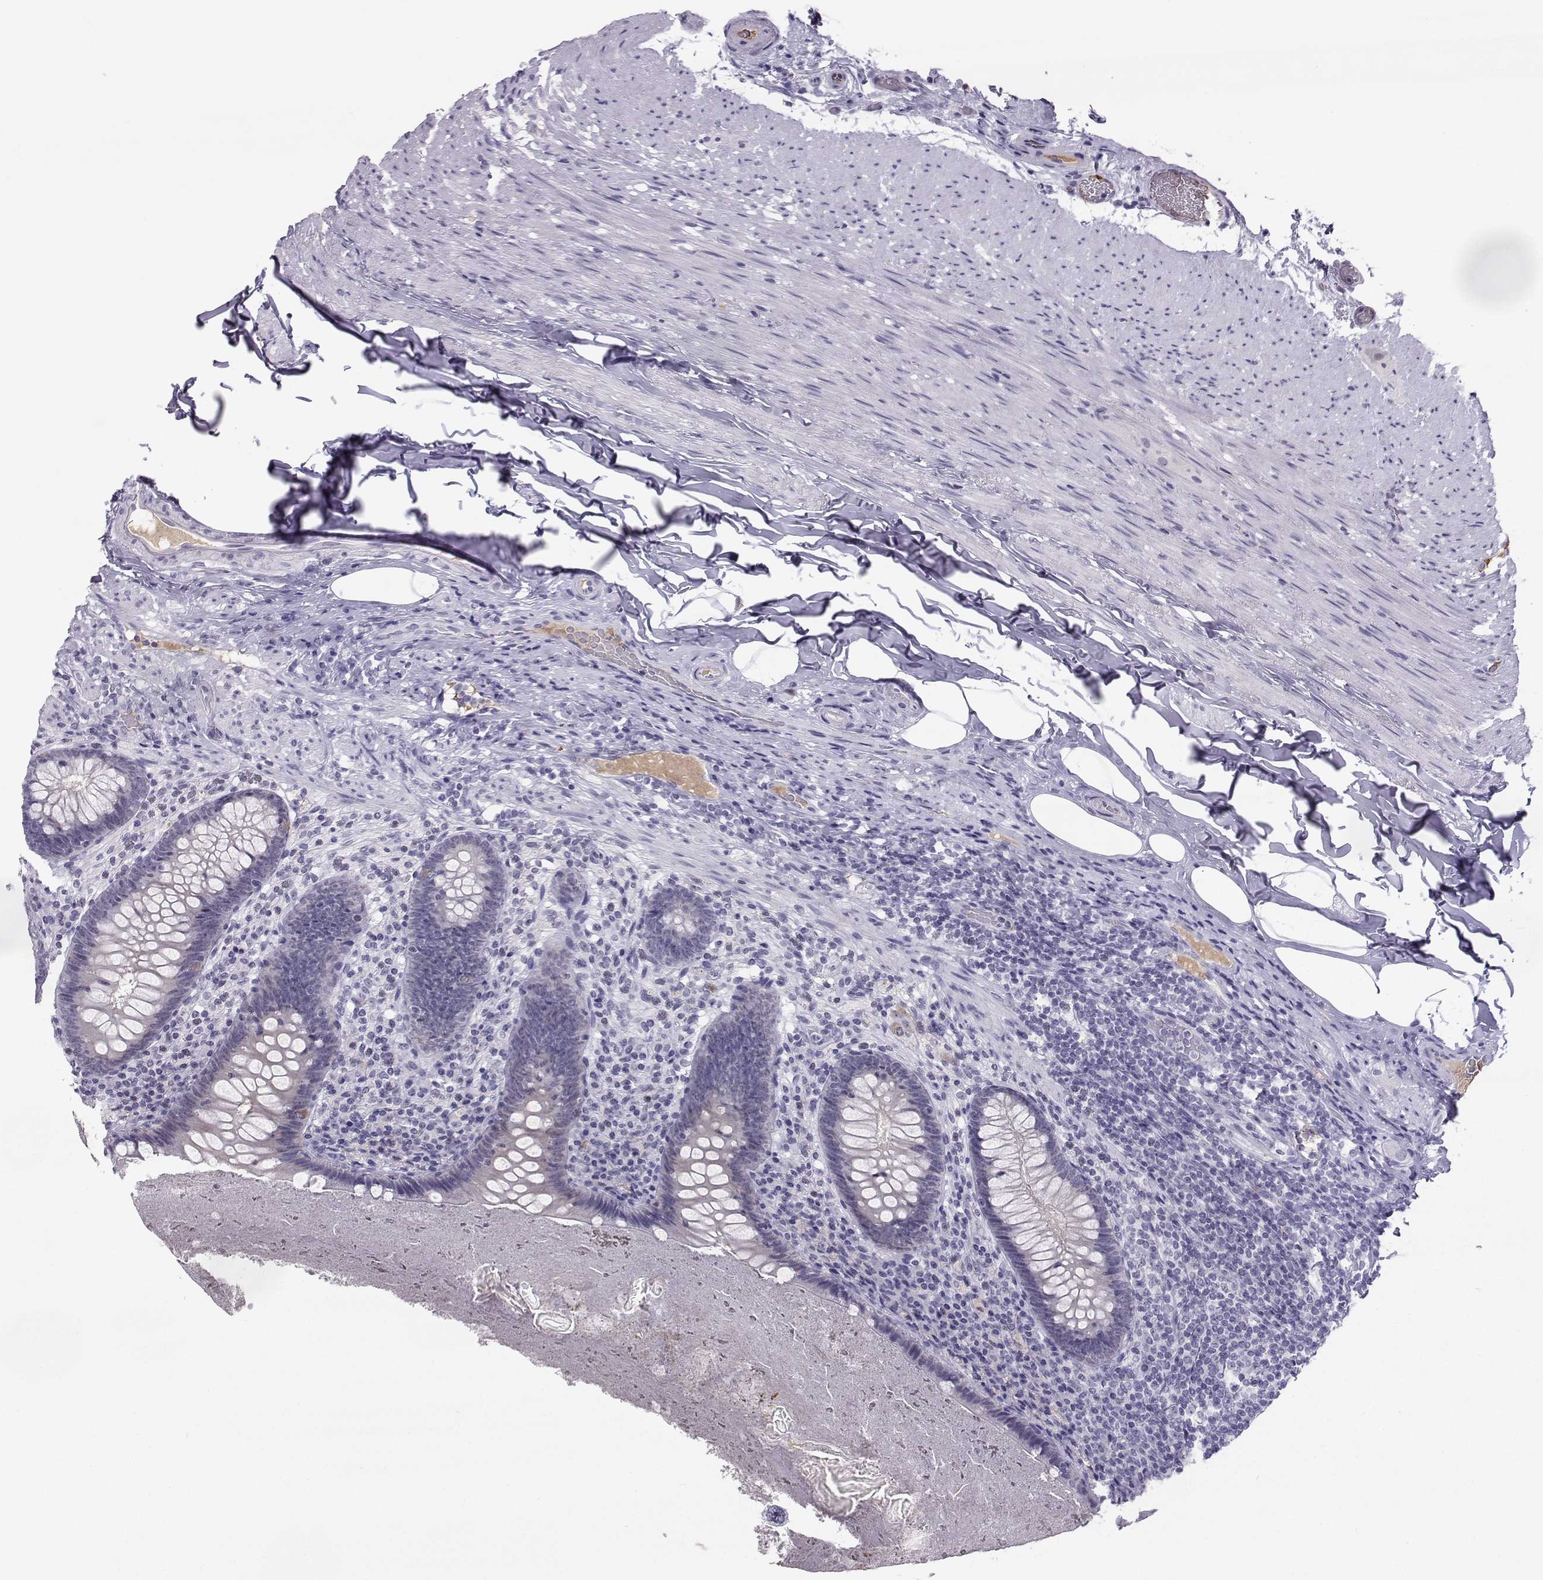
{"staining": {"intensity": "negative", "quantity": "none", "location": "none"}, "tissue": "appendix", "cell_type": "Glandular cells", "image_type": "normal", "snomed": [{"axis": "morphology", "description": "Normal tissue, NOS"}, {"axis": "topography", "description": "Appendix"}], "caption": "High magnification brightfield microscopy of unremarkable appendix stained with DAB (3,3'-diaminobenzidine) (brown) and counterstained with hematoxylin (blue): glandular cells show no significant expression. Nuclei are stained in blue.", "gene": "LHX1", "patient": {"sex": "male", "age": 47}}